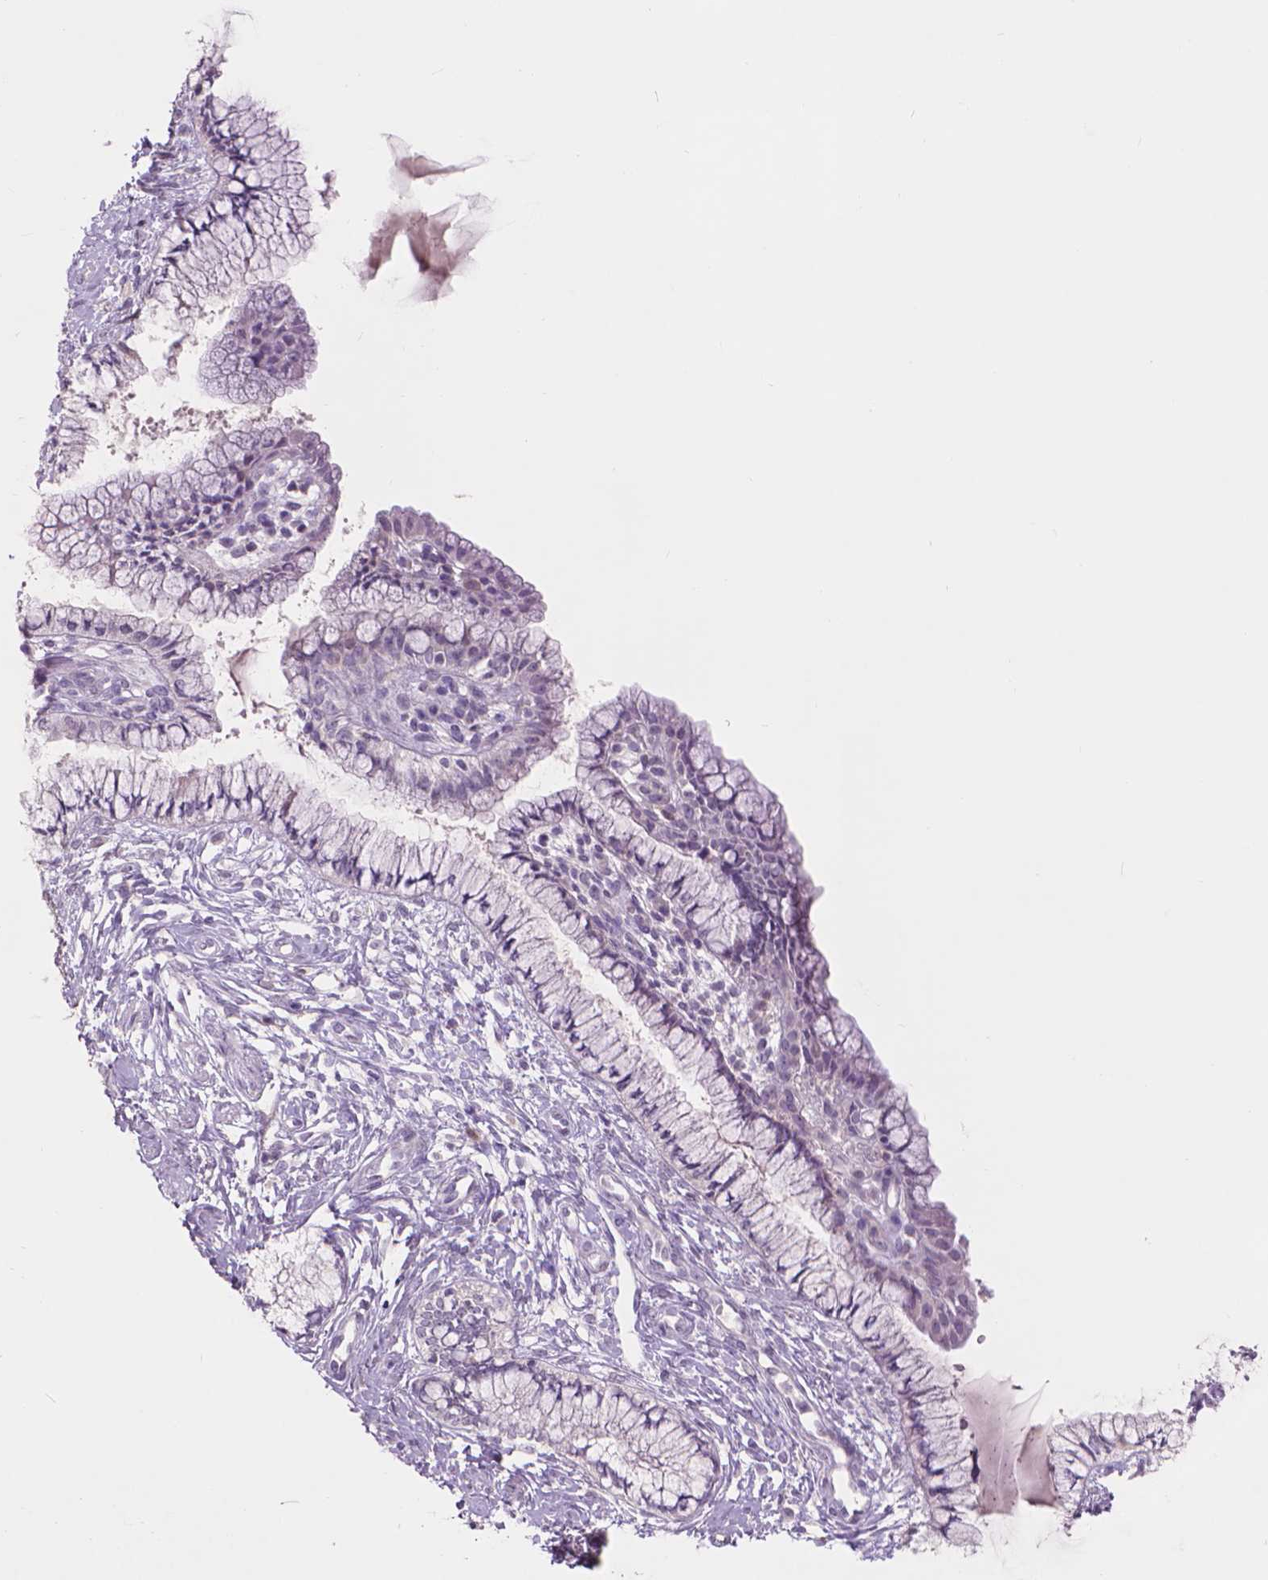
{"staining": {"intensity": "negative", "quantity": "none", "location": "none"}, "tissue": "cervix", "cell_type": "Glandular cells", "image_type": "normal", "snomed": [{"axis": "morphology", "description": "Normal tissue, NOS"}, {"axis": "topography", "description": "Cervix"}], "caption": "This is an immunohistochemistry (IHC) micrograph of benign cervix. There is no positivity in glandular cells.", "gene": "ENO2", "patient": {"sex": "female", "age": 37}}